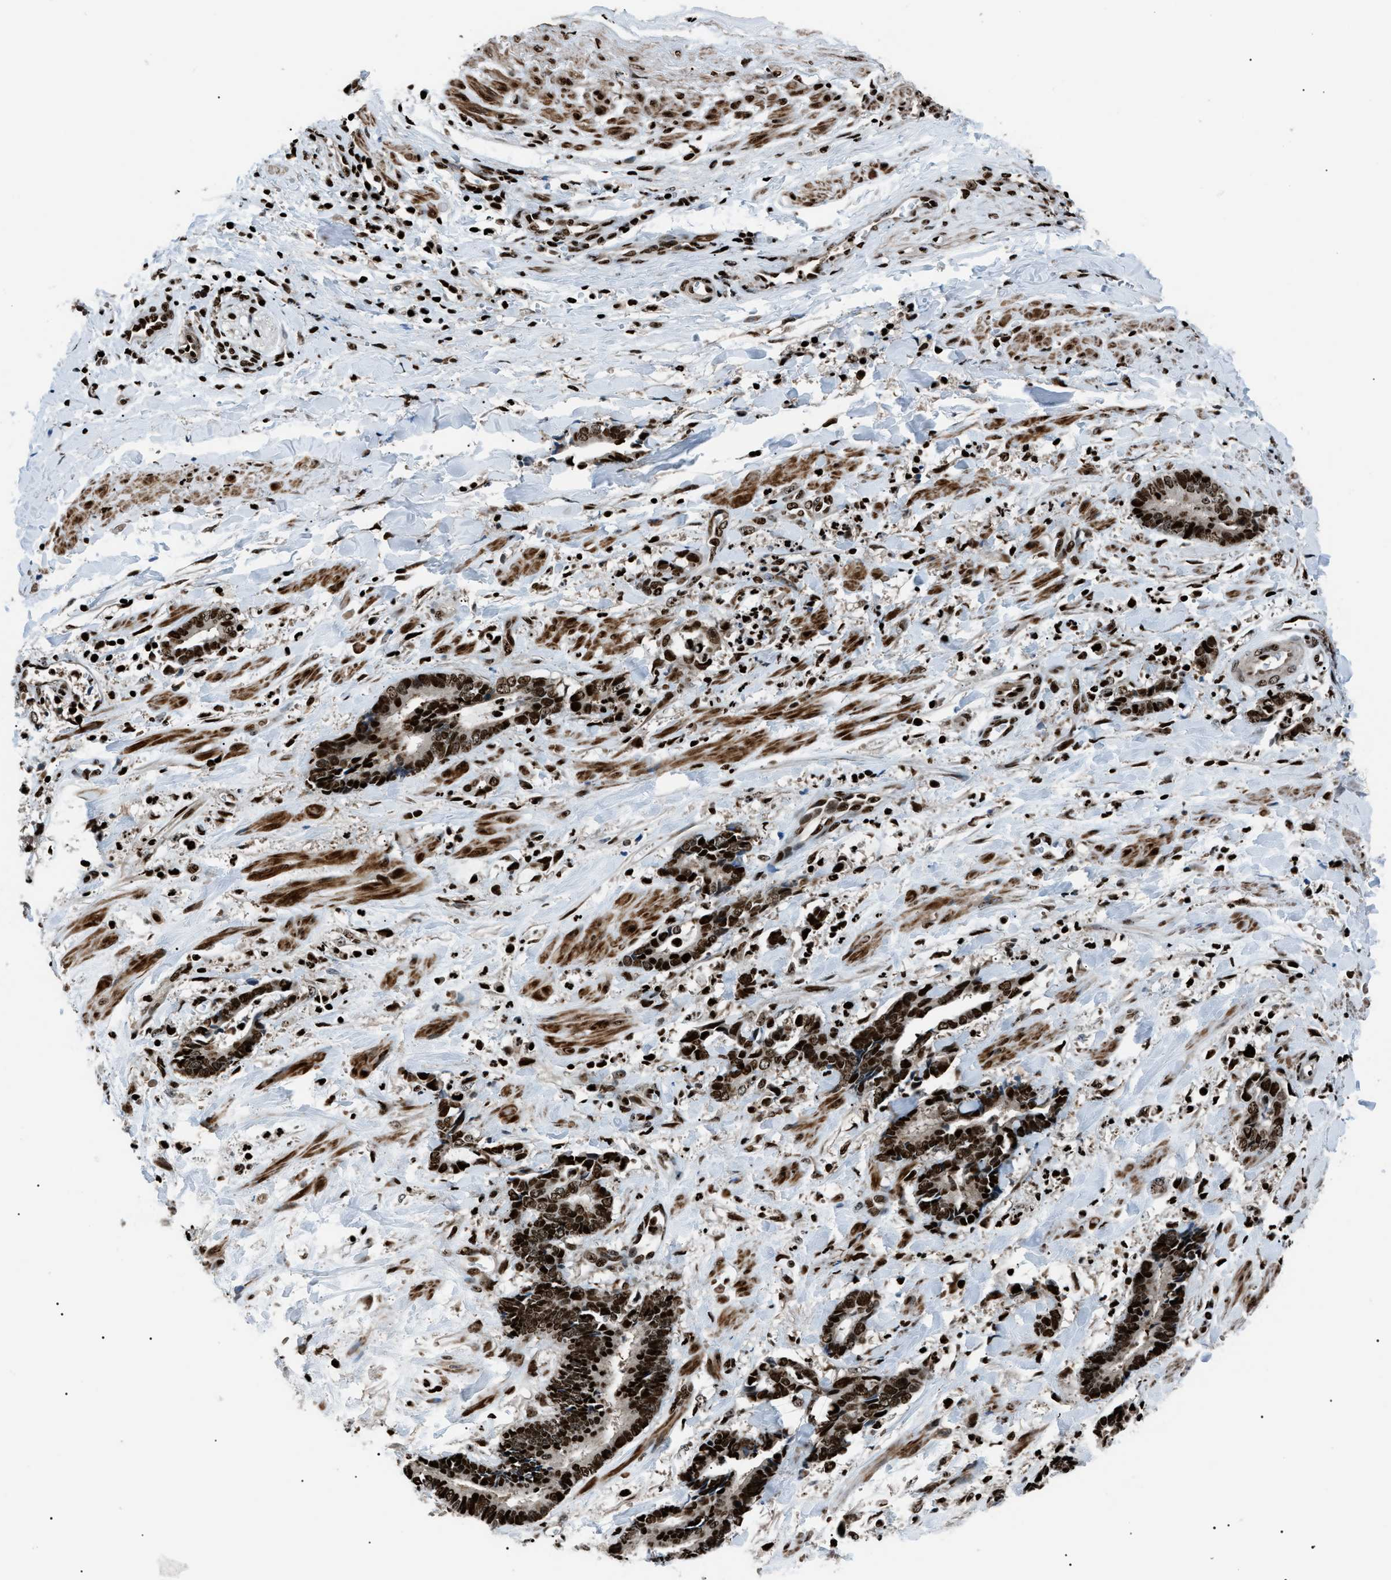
{"staining": {"intensity": "strong", "quantity": ">75%", "location": "nuclear"}, "tissue": "cervical cancer", "cell_type": "Tumor cells", "image_type": "cancer", "snomed": [{"axis": "morphology", "description": "Adenocarcinoma, NOS"}, {"axis": "topography", "description": "Cervix"}], "caption": "Immunohistochemistry (DAB (3,3'-diaminobenzidine)) staining of cervical cancer (adenocarcinoma) displays strong nuclear protein staining in about >75% of tumor cells.", "gene": "PRKX", "patient": {"sex": "female", "age": 44}}